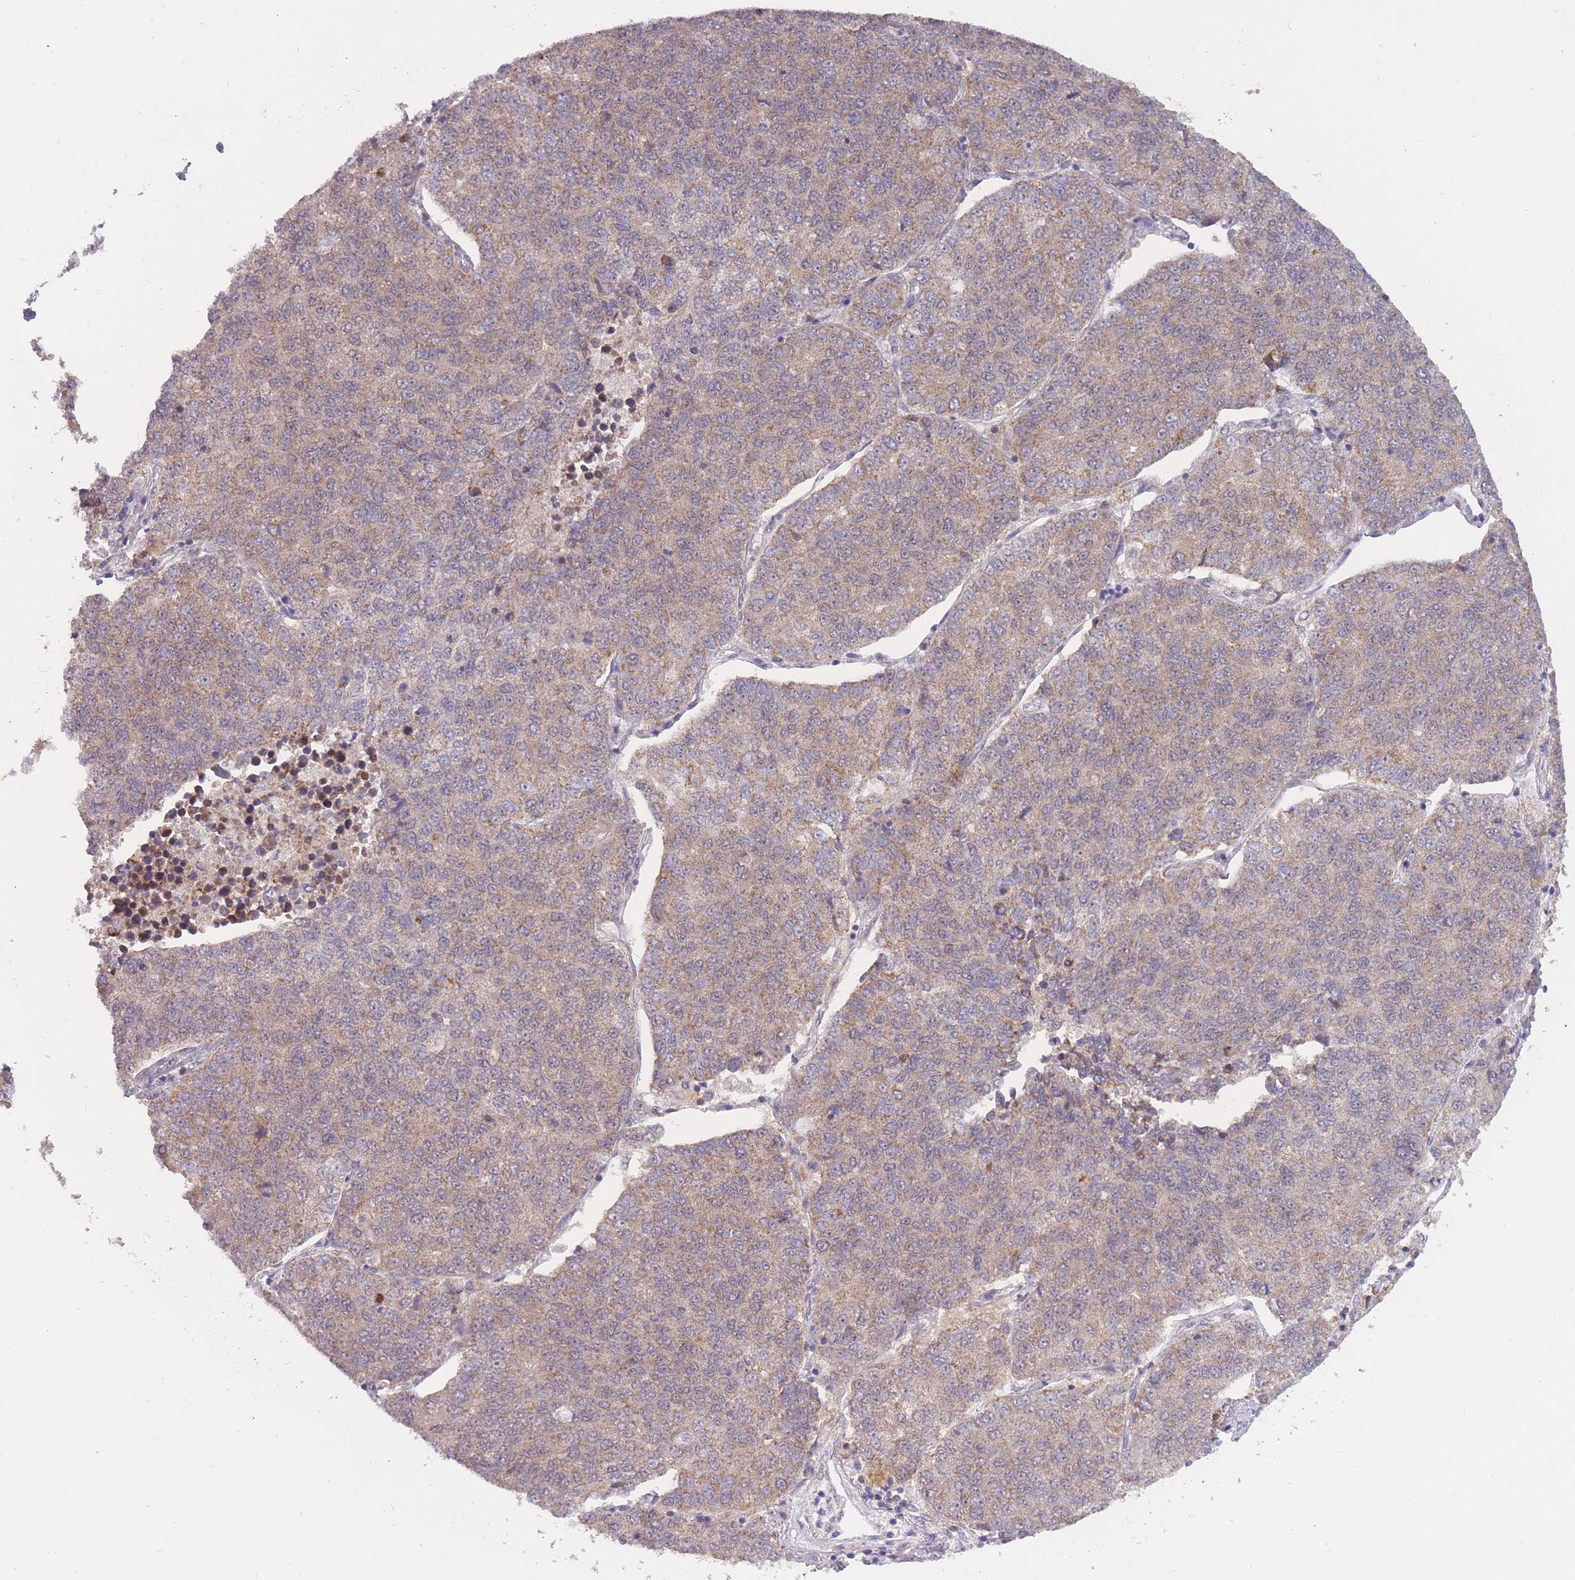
{"staining": {"intensity": "weak", "quantity": ">75%", "location": "cytoplasmic/membranous"}, "tissue": "lung cancer", "cell_type": "Tumor cells", "image_type": "cancer", "snomed": [{"axis": "morphology", "description": "Adenocarcinoma, NOS"}, {"axis": "topography", "description": "Lung"}], "caption": "IHC photomicrograph of neoplastic tissue: lung adenocarcinoma stained using IHC demonstrates low levels of weak protein expression localized specifically in the cytoplasmic/membranous of tumor cells, appearing as a cytoplasmic/membranous brown color.", "gene": "MCIDAS", "patient": {"sex": "male", "age": 49}}